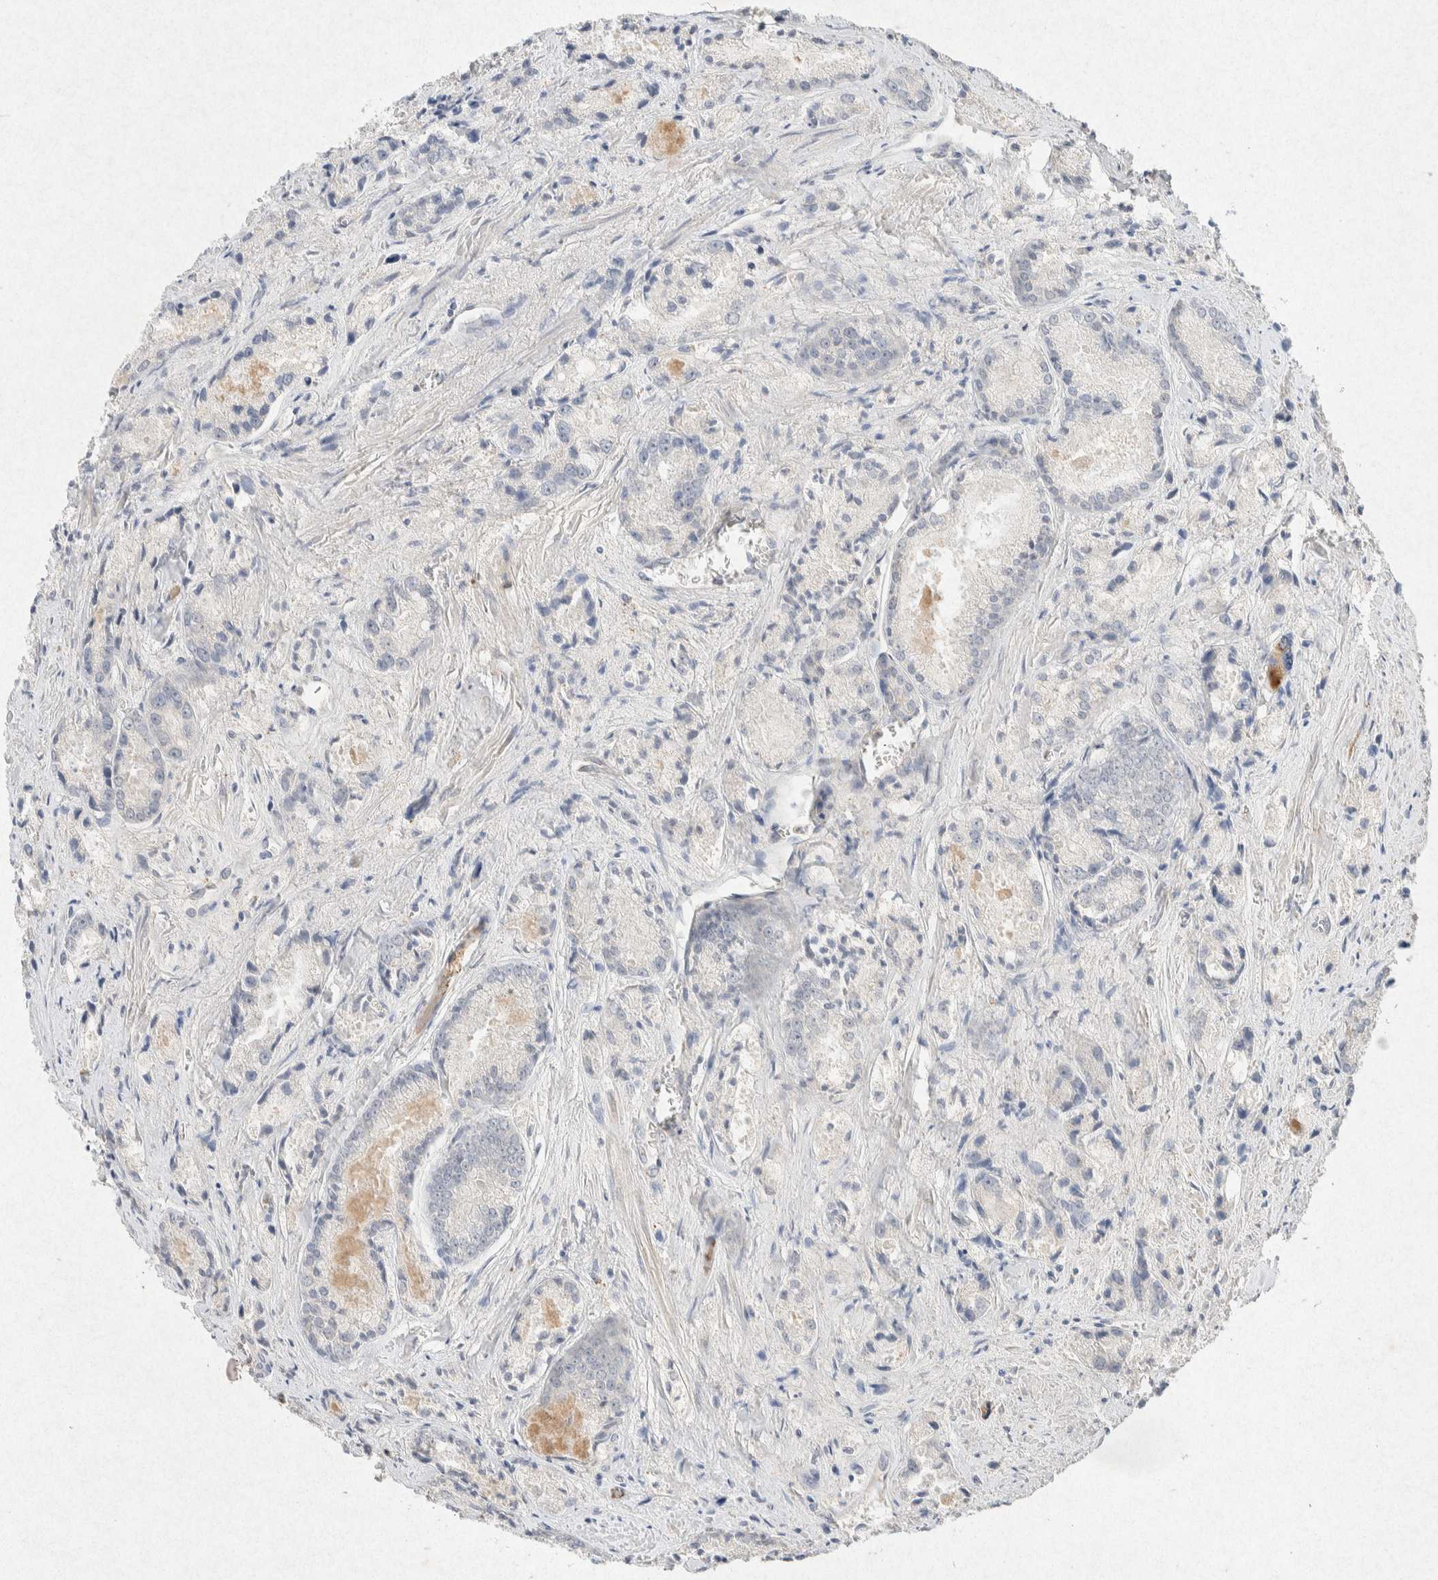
{"staining": {"intensity": "negative", "quantity": "none", "location": "none"}, "tissue": "prostate cancer", "cell_type": "Tumor cells", "image_type": "cancer", "snomed": [{"axis": "morphology", "description": "Adenocarcinoma, Low grade"}, {"axis": "topography", "description": "Prostate"}], "caption": "An image of human adenocarcinoma (low-grade) (prostate) is negative for staining in tumor cells.", "gene": "GNAI1", "patient": {"sex": "male", "age": 64}}